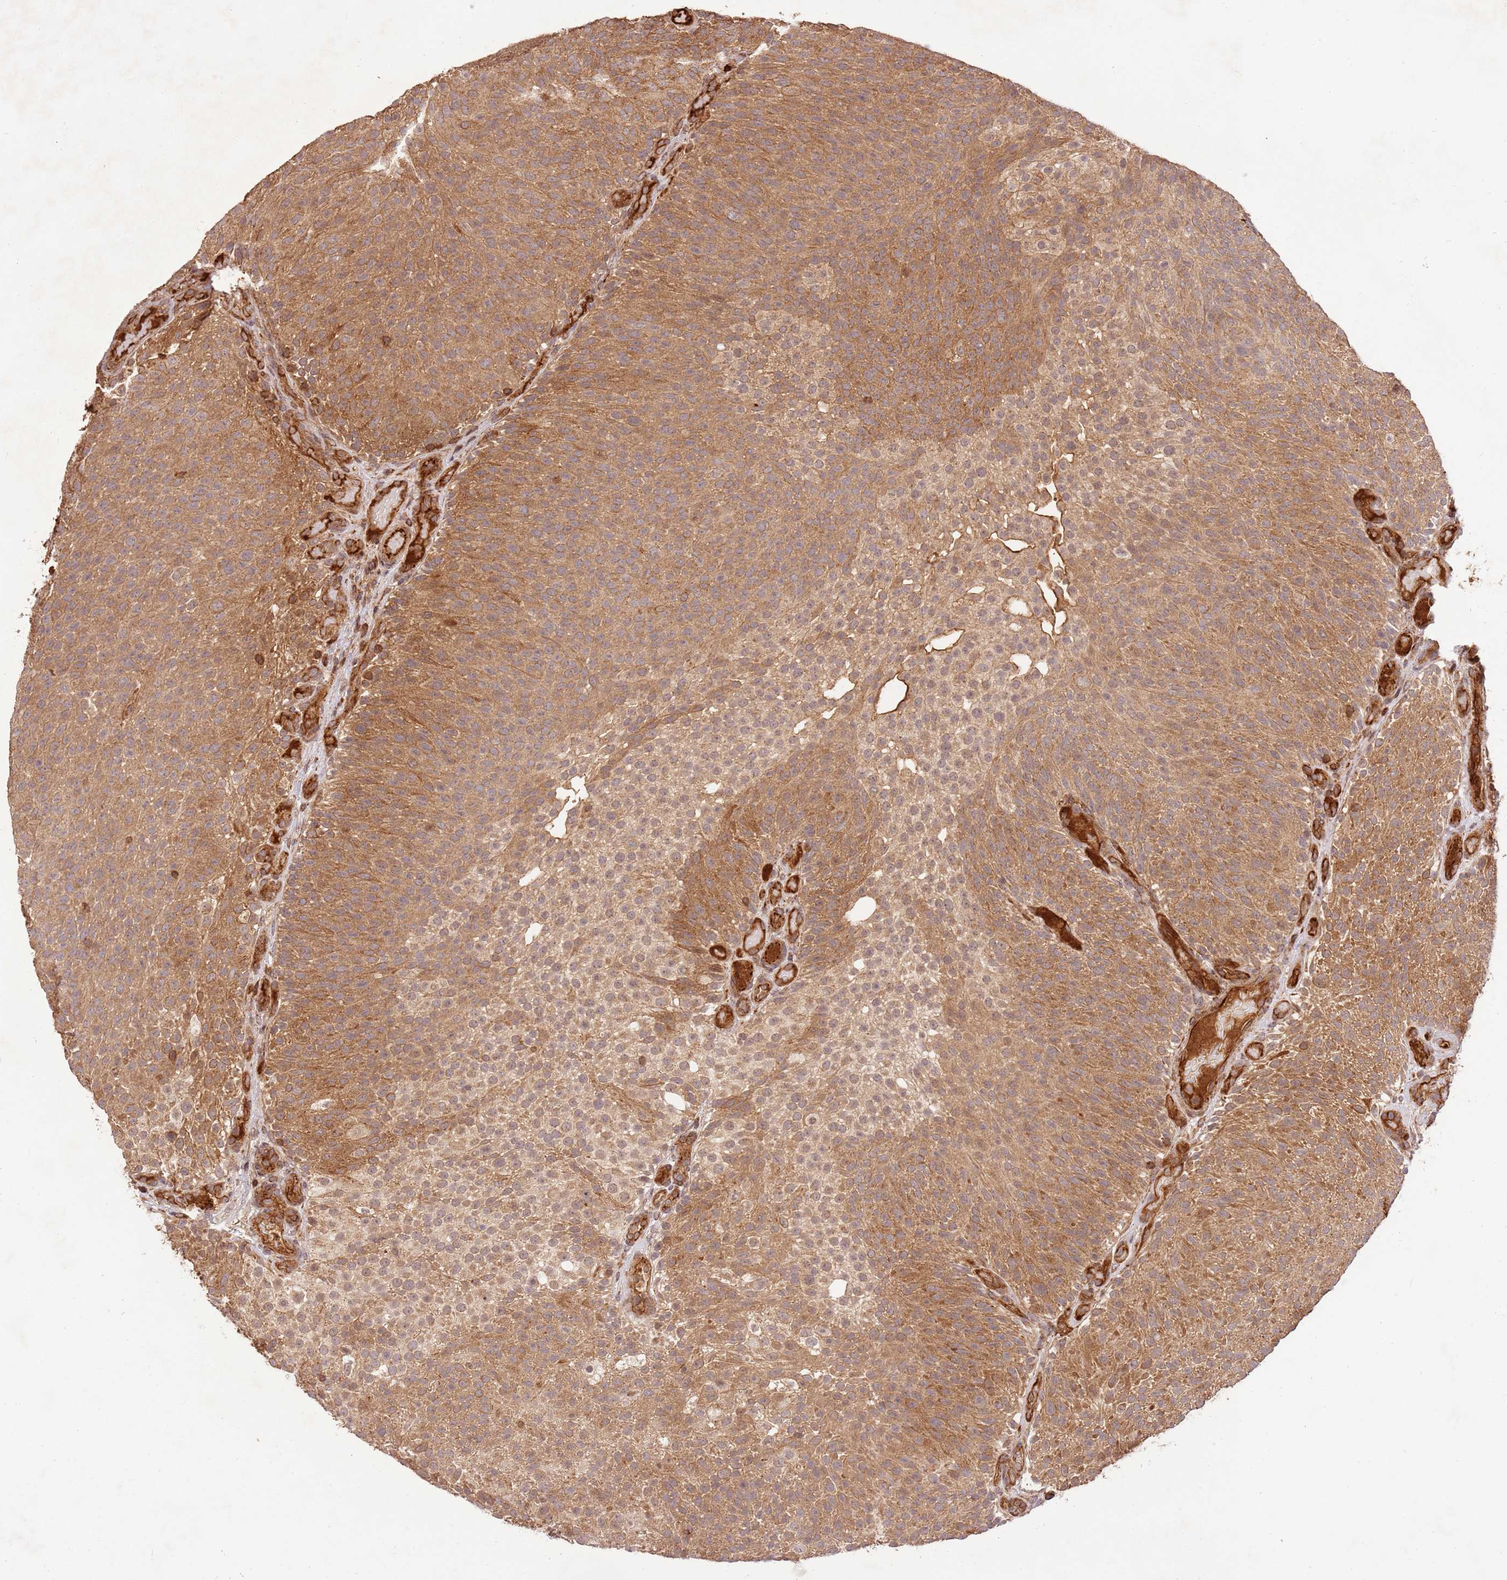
{"staining": {"intensity": "moderate", "quantity": ">75%", "location": "cytoplasmic/membranous"}, "tissue": "urothelial cancer", "cell_type": "Tumor cells", "image_type": "cancer", "snomed": [{"axis": "morphology", "description": "Urothelial carcinoma, Low grade"}, {"axis": "topography", "description": "Urinary bladder"}], "caption": "Protein staining displays moderate cytoplasmic/membranous positivity in approximately >75% of tumor cells in low-grade urothelial carcinoma. (brown staining indicates protein expression, while blue staining denotes nuclei).", "gene": "KATNAL2", "patient": {"sex": "male", "age": 78}}